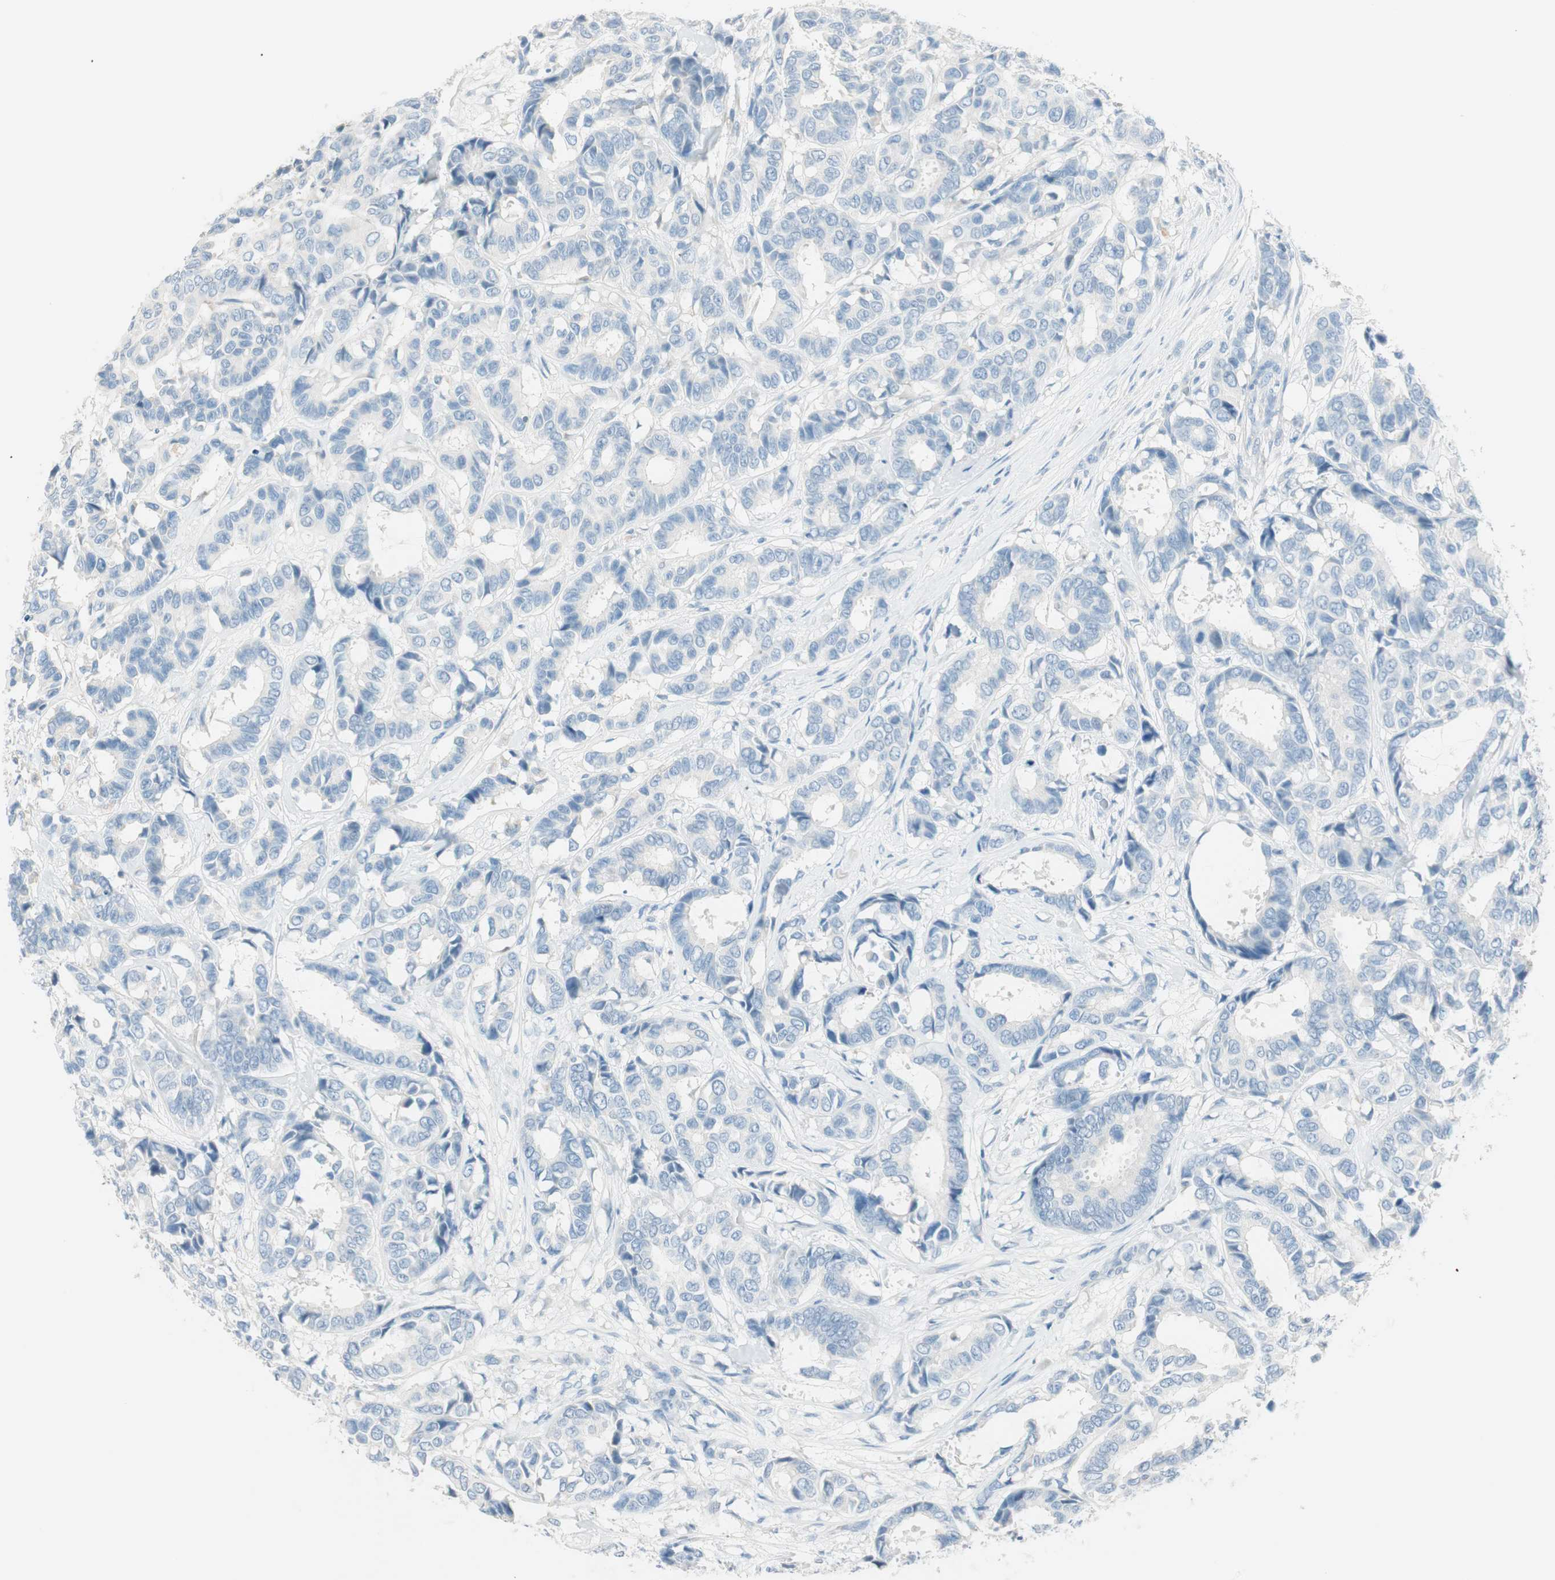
{"staining": {"intensity": "negative", "quantity": "none", "location": "none"}, "tissue": "breast cancer", "cell_type": "Tumor cells", "image_type": "cancer", "snomed": [{"axis": "morphology", "description": "Duct carcinoma"}, {"axis": "topography", "description": "Breast"}], "caption": "High magnification brightfield microscopy of breast cancer stained with DAB (3,3'-diaminobenzidine) (brown) and counterstained with hematoxylin (blue): tumor cells show no significant expression.", "gene": "HPGD", "patient": {"sex": "female", "age": 87}}